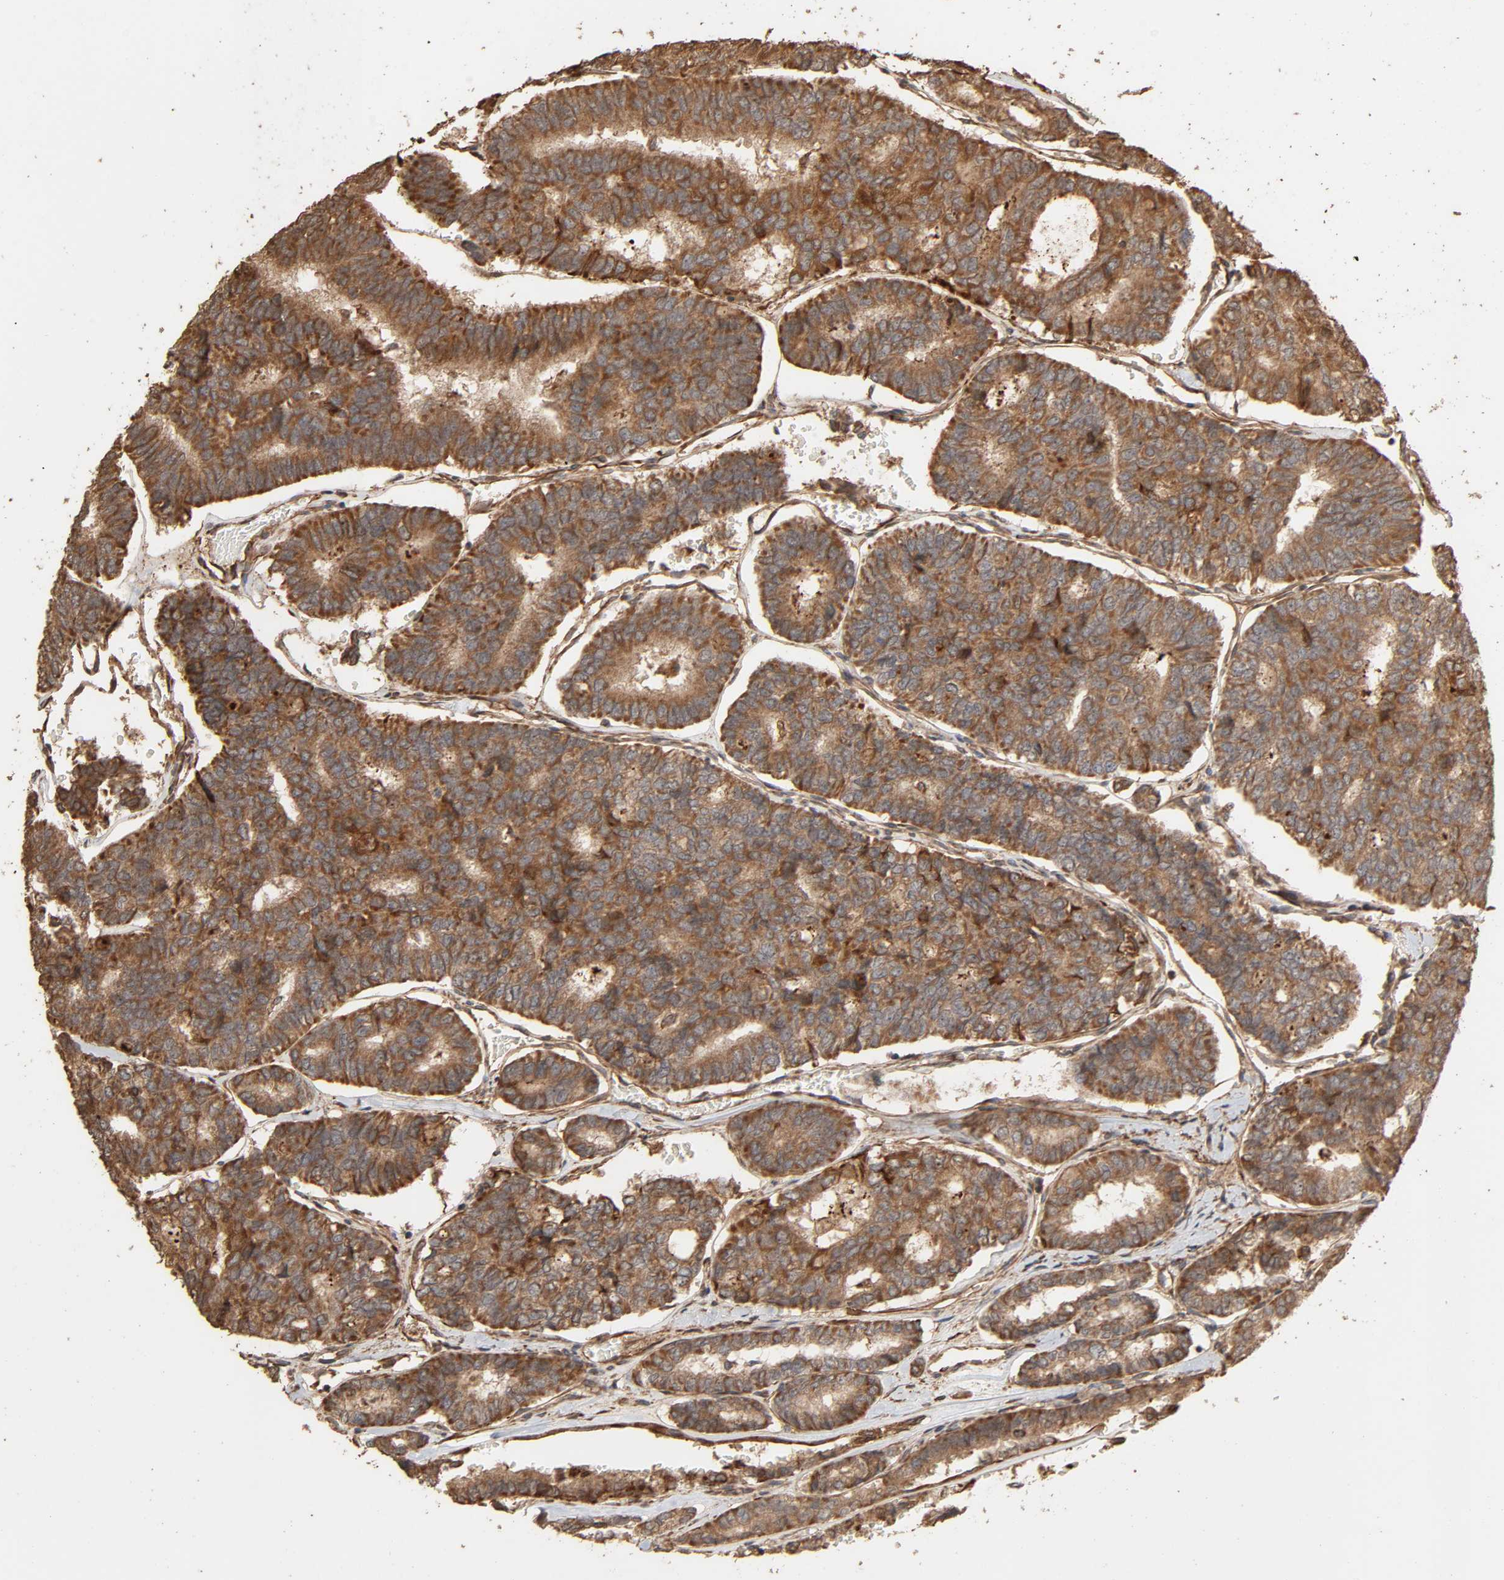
{"staining": {"intensity": "moderate", "quantity": "25%-75%", "location": "cytoplasmic/membranous"}, "tissue": "thyroid cancer", "cell_type": "Tumor cells", "image_type": "cancer", "snomed": [{"axis": "morphology", "description": "Papillary adenocarcinoma, NOS"}, {"axis": "topography", "description": "Thyroid gland"}], "caption": "A histopathology image of human thyroid cancer (papillary adenocarcinoma) stained for a protein reveals moderate cytoplasmic/membranous brown staining in tumor cells.", "gene": "RPS6KA6", "patient": {"sex": "female", "age": 35}}